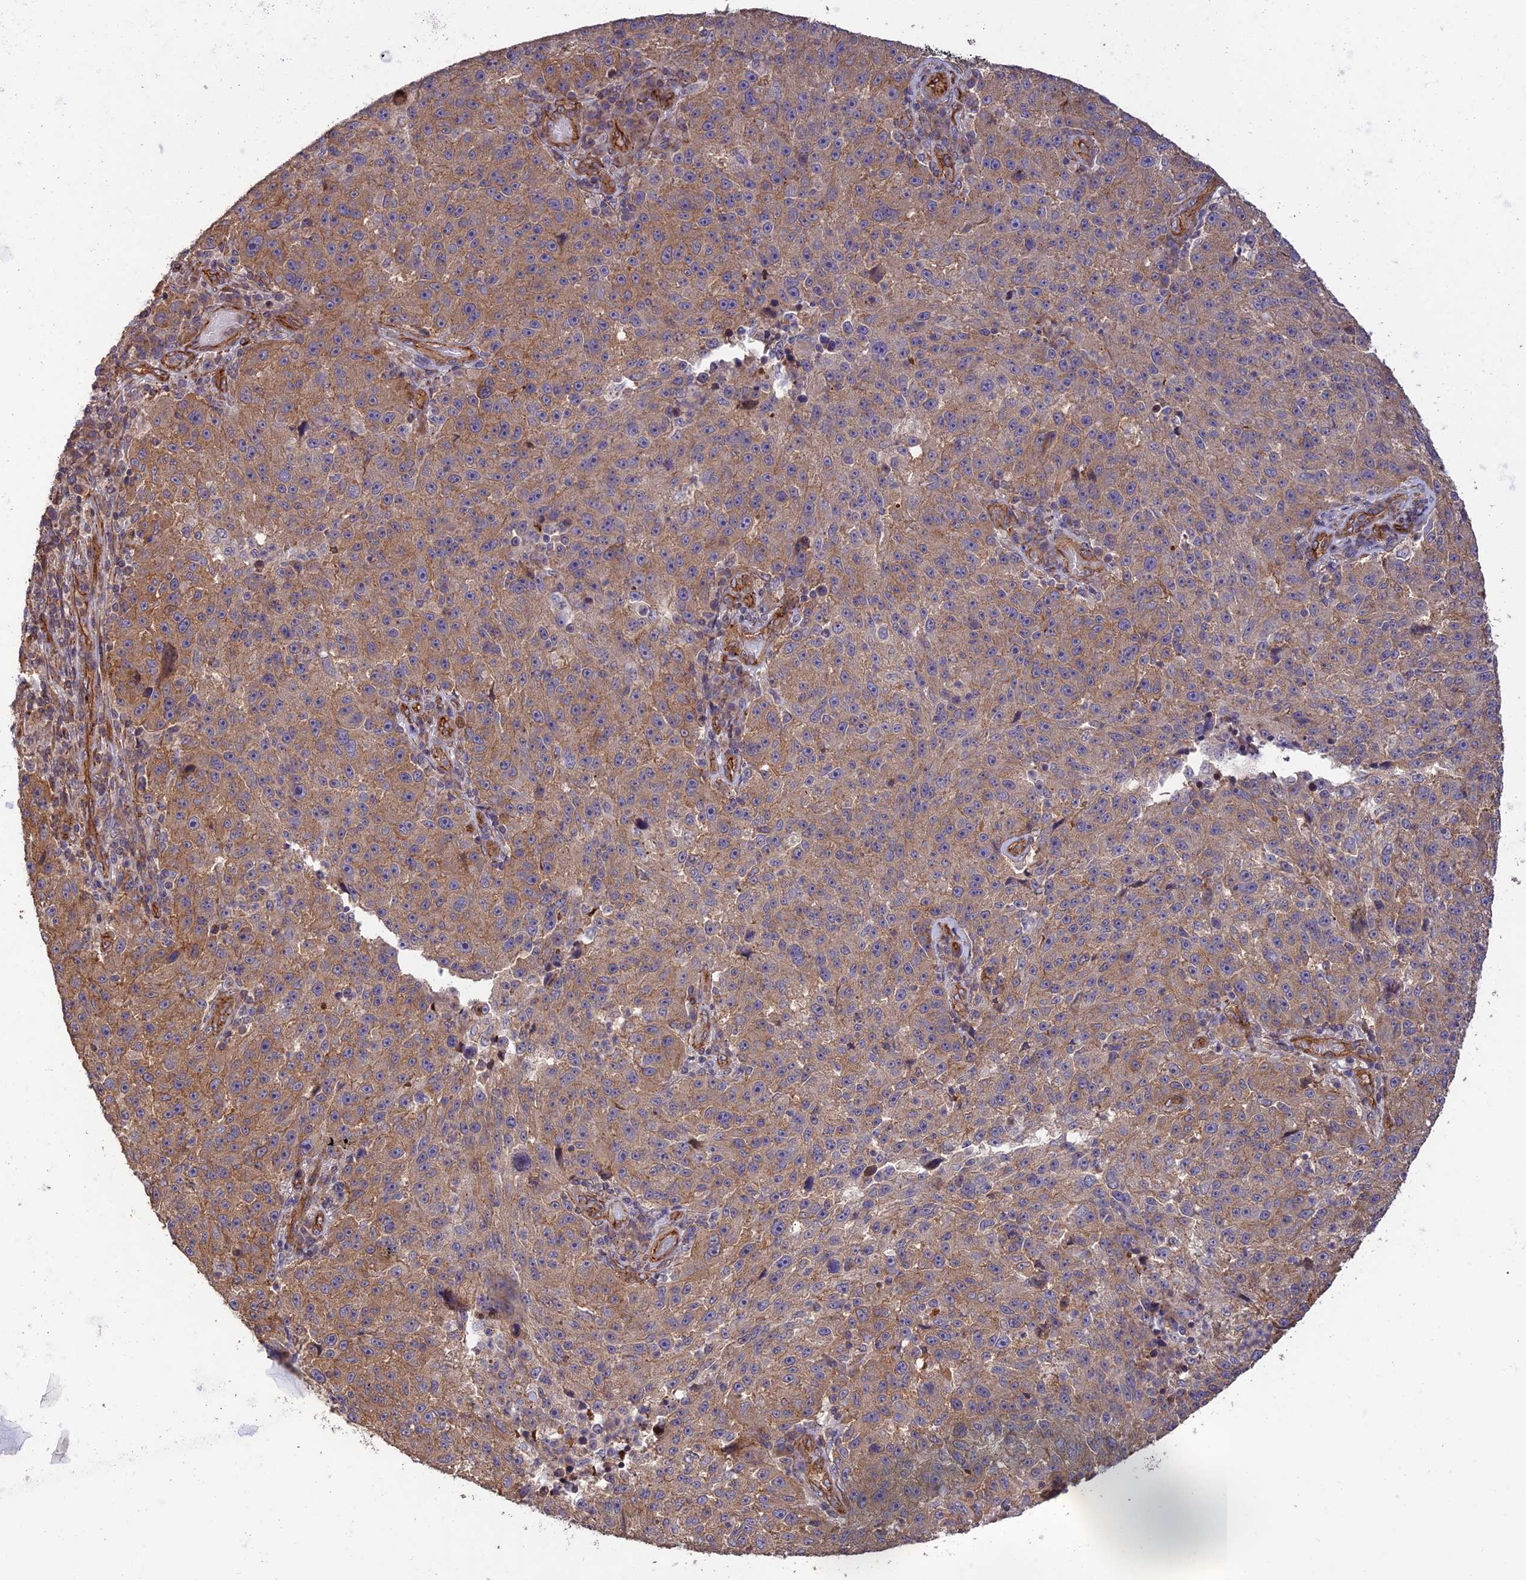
{"staining": {"intensity": "moderate", "quantity": ">75%", "location": "cytoplasmic/membranous"}, "tissue": "melanoma", "cell_type": "Tumor cells", "image_type": "cancer", "snomed": [{"axis": "morphology", "description": "Malignant melanoma, NOS"}, {"axis": "topography", "description": "Skin"}], "caption": "Moderate cytoplasmic/membranous protein staining is present in approximately >75% of tumor cells in malignant melanoma. The staining was performed using DAB, with brown indicating positive protein expression. Nuclei are stained blue with hematoxylin.", "gene": "HOMER2", "patient": {"sex": "male", "age": 53}}